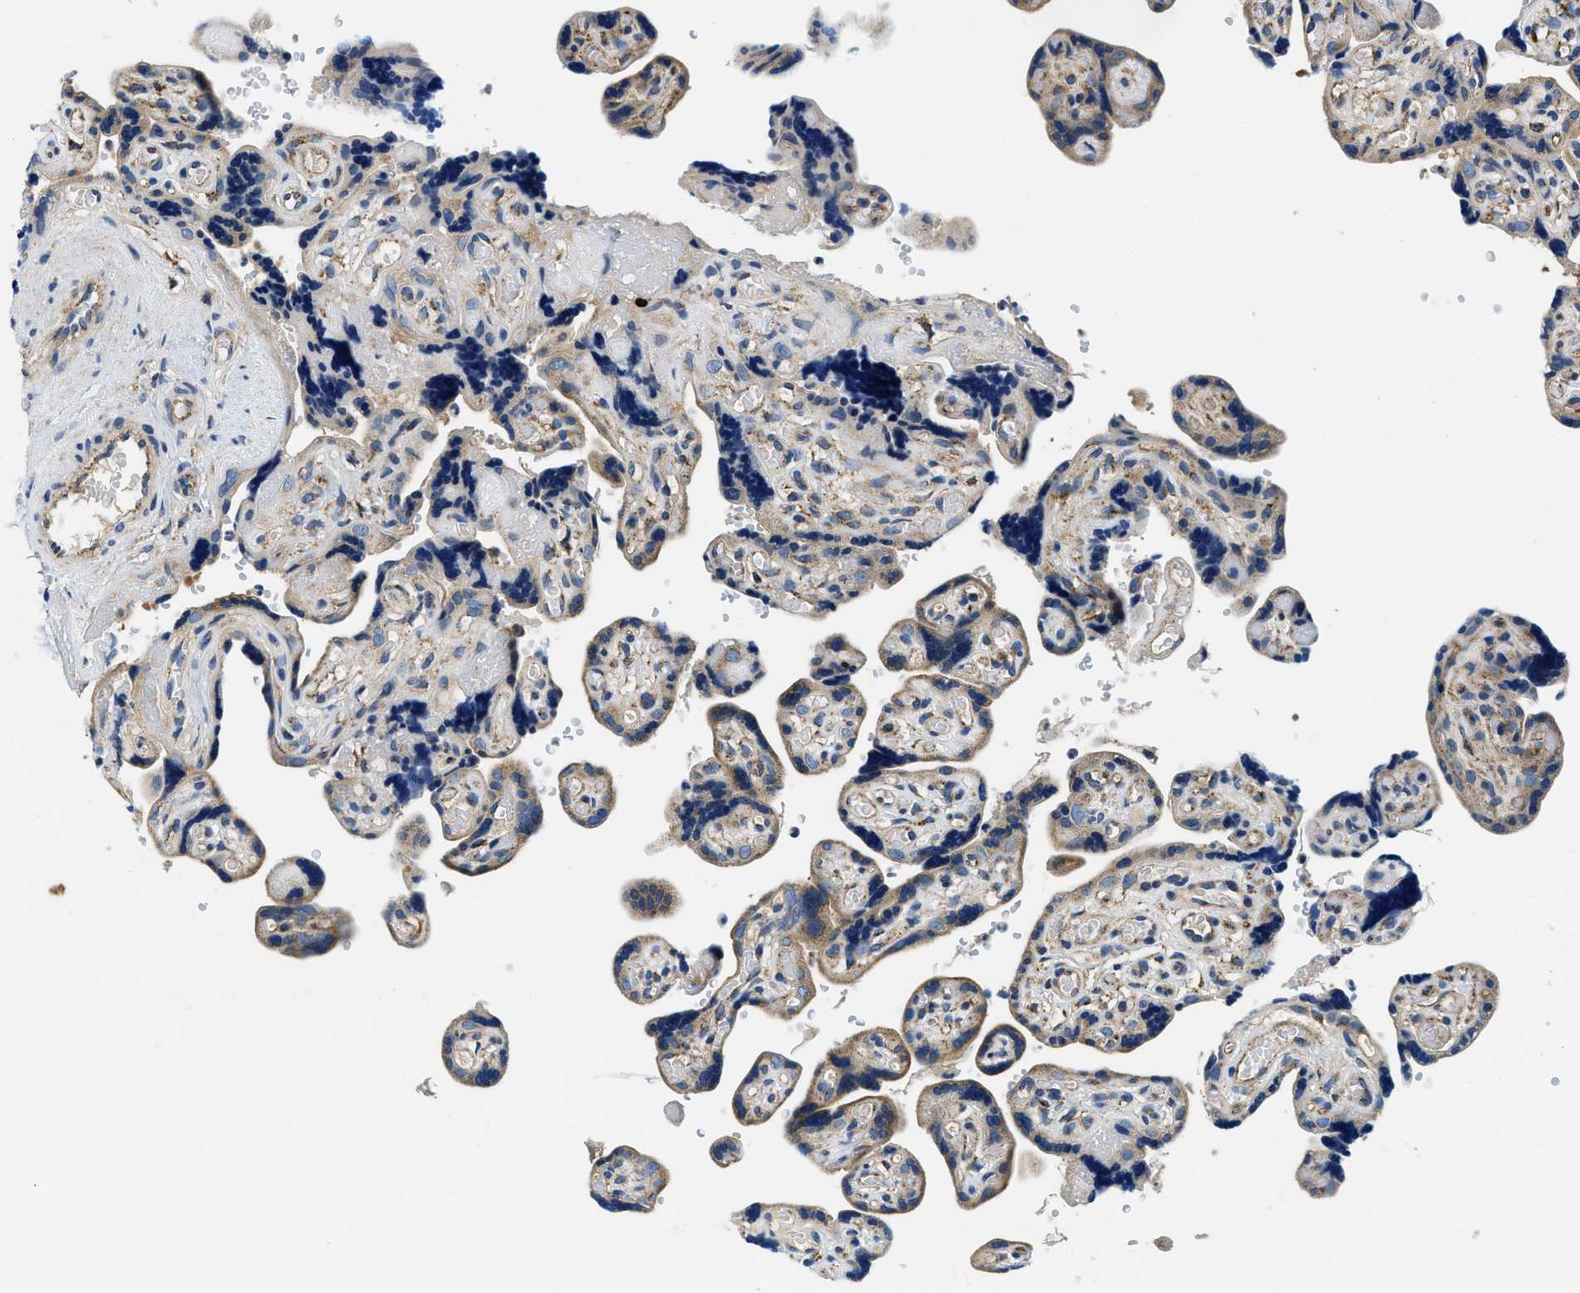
{"staining": {"intensity": "weak", "quantity": "25%-75%", "location": "cytoplasmic/membranous"}, "tissue": "placenta", "cell_type": "Decidual cells", "image_type": "normal", "snomed": [{"axis": "morphology", "description": "Normal tissue, NOS"}, {"axis": "topography", "description": "Placenta"}], "caption": "Decidual cells show weak cytoplasmic/membranous positivity in approximately 25%-75% of cells in benign placenta.", "gene": "SAMD4B", "patient": {"sex": "female", "age": 30}}